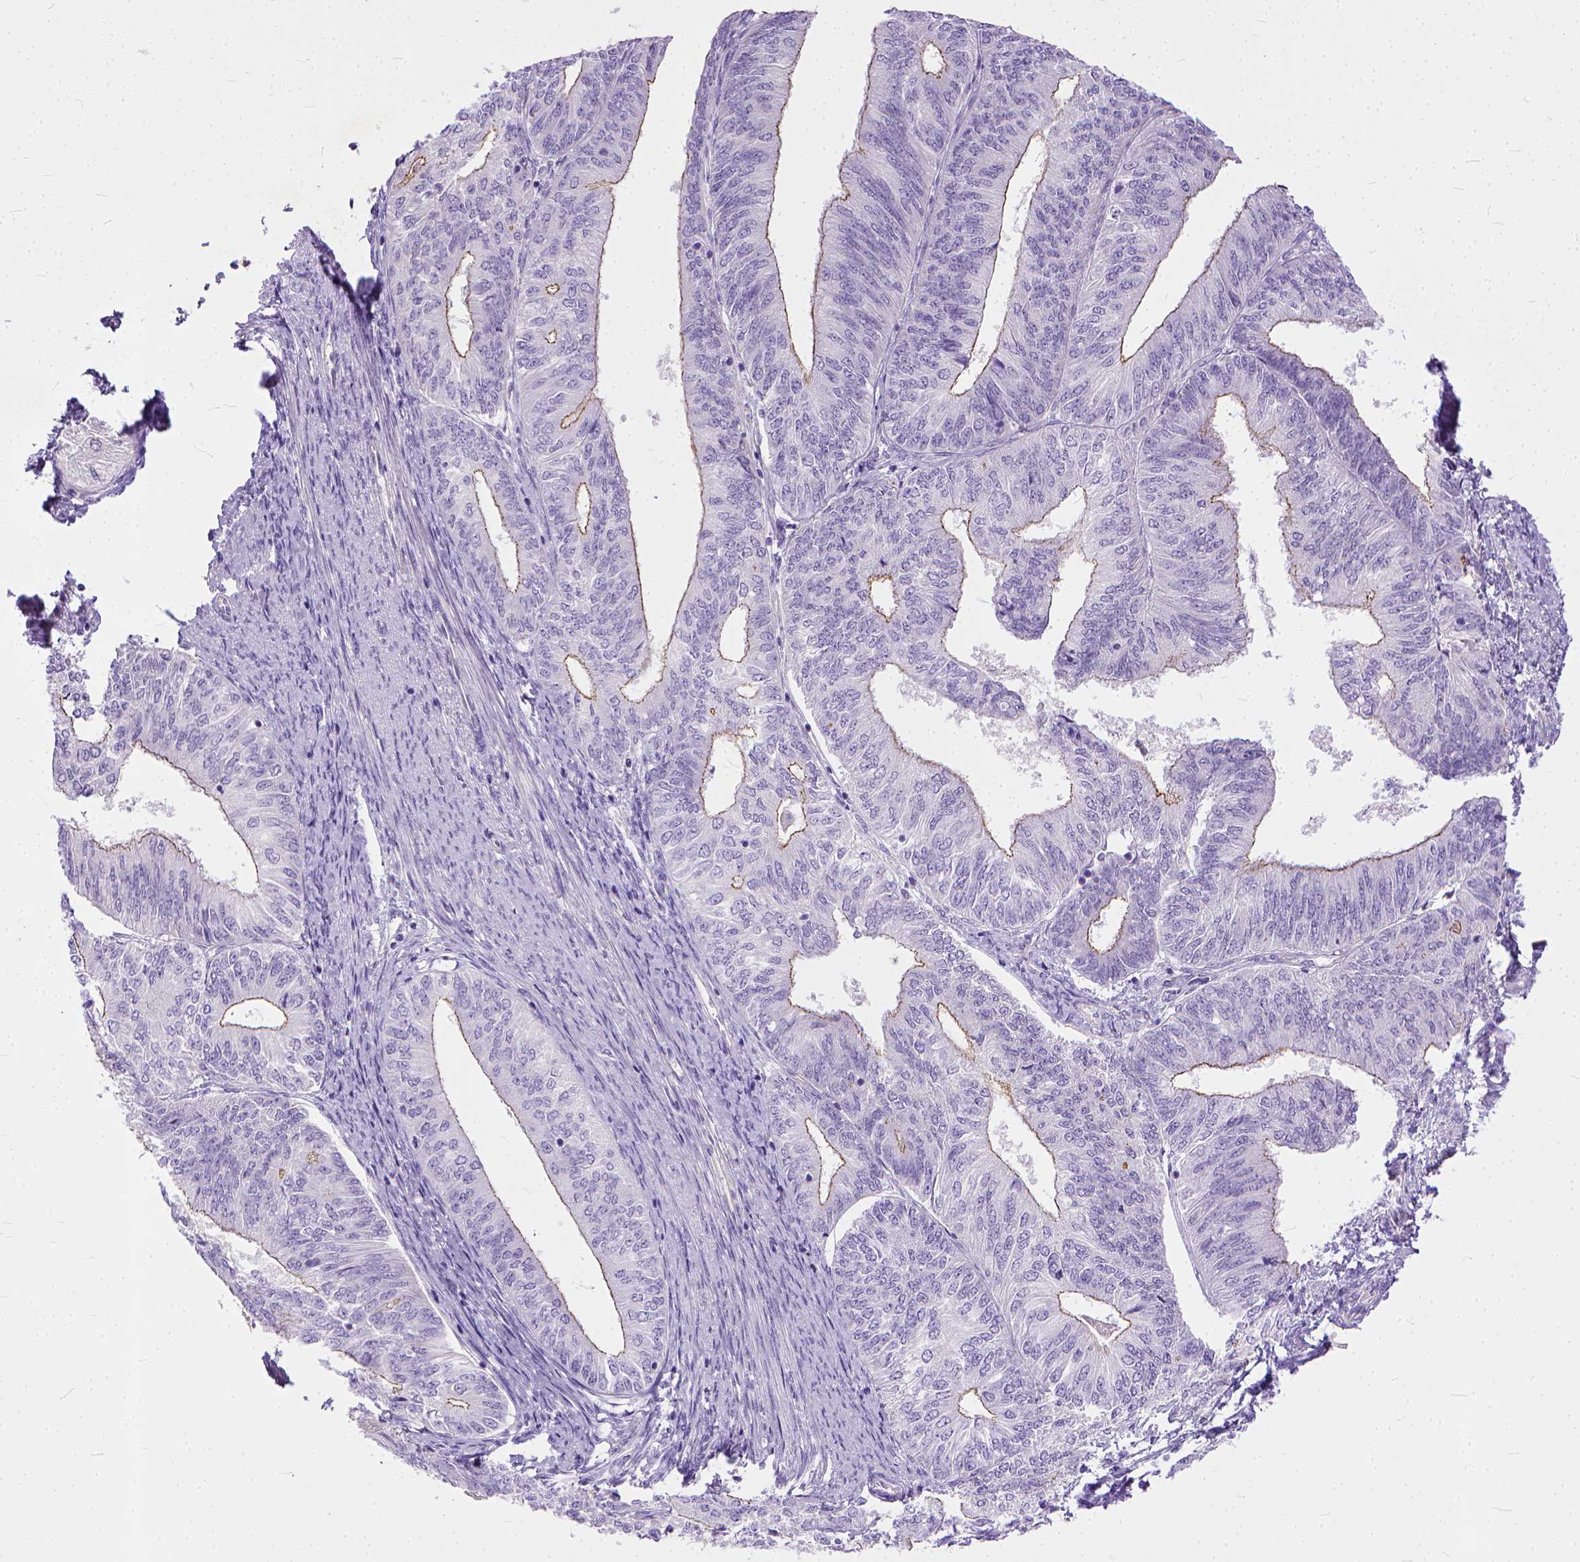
{"staining": {"intensity": "weak", "quantity": "25%-75%", "location": "nuclear"}, "tissue": "endometrial cancer", "cell_type": "Tumor cells", "image_type": "cancer", "snomed": [{"axis": "morphology", "description": "Adenocarcinoma, NOS"}, {"axis": "topography", "description": "Endometrium"}], "caption": "Protein analysis of endometrial adenocarcinoma tissue shows weak nuclear positivity in approximately 25%-75% of tumor cells.", "gene": "ADGRF1", "patient": {"sex": "female", "age": 58}}